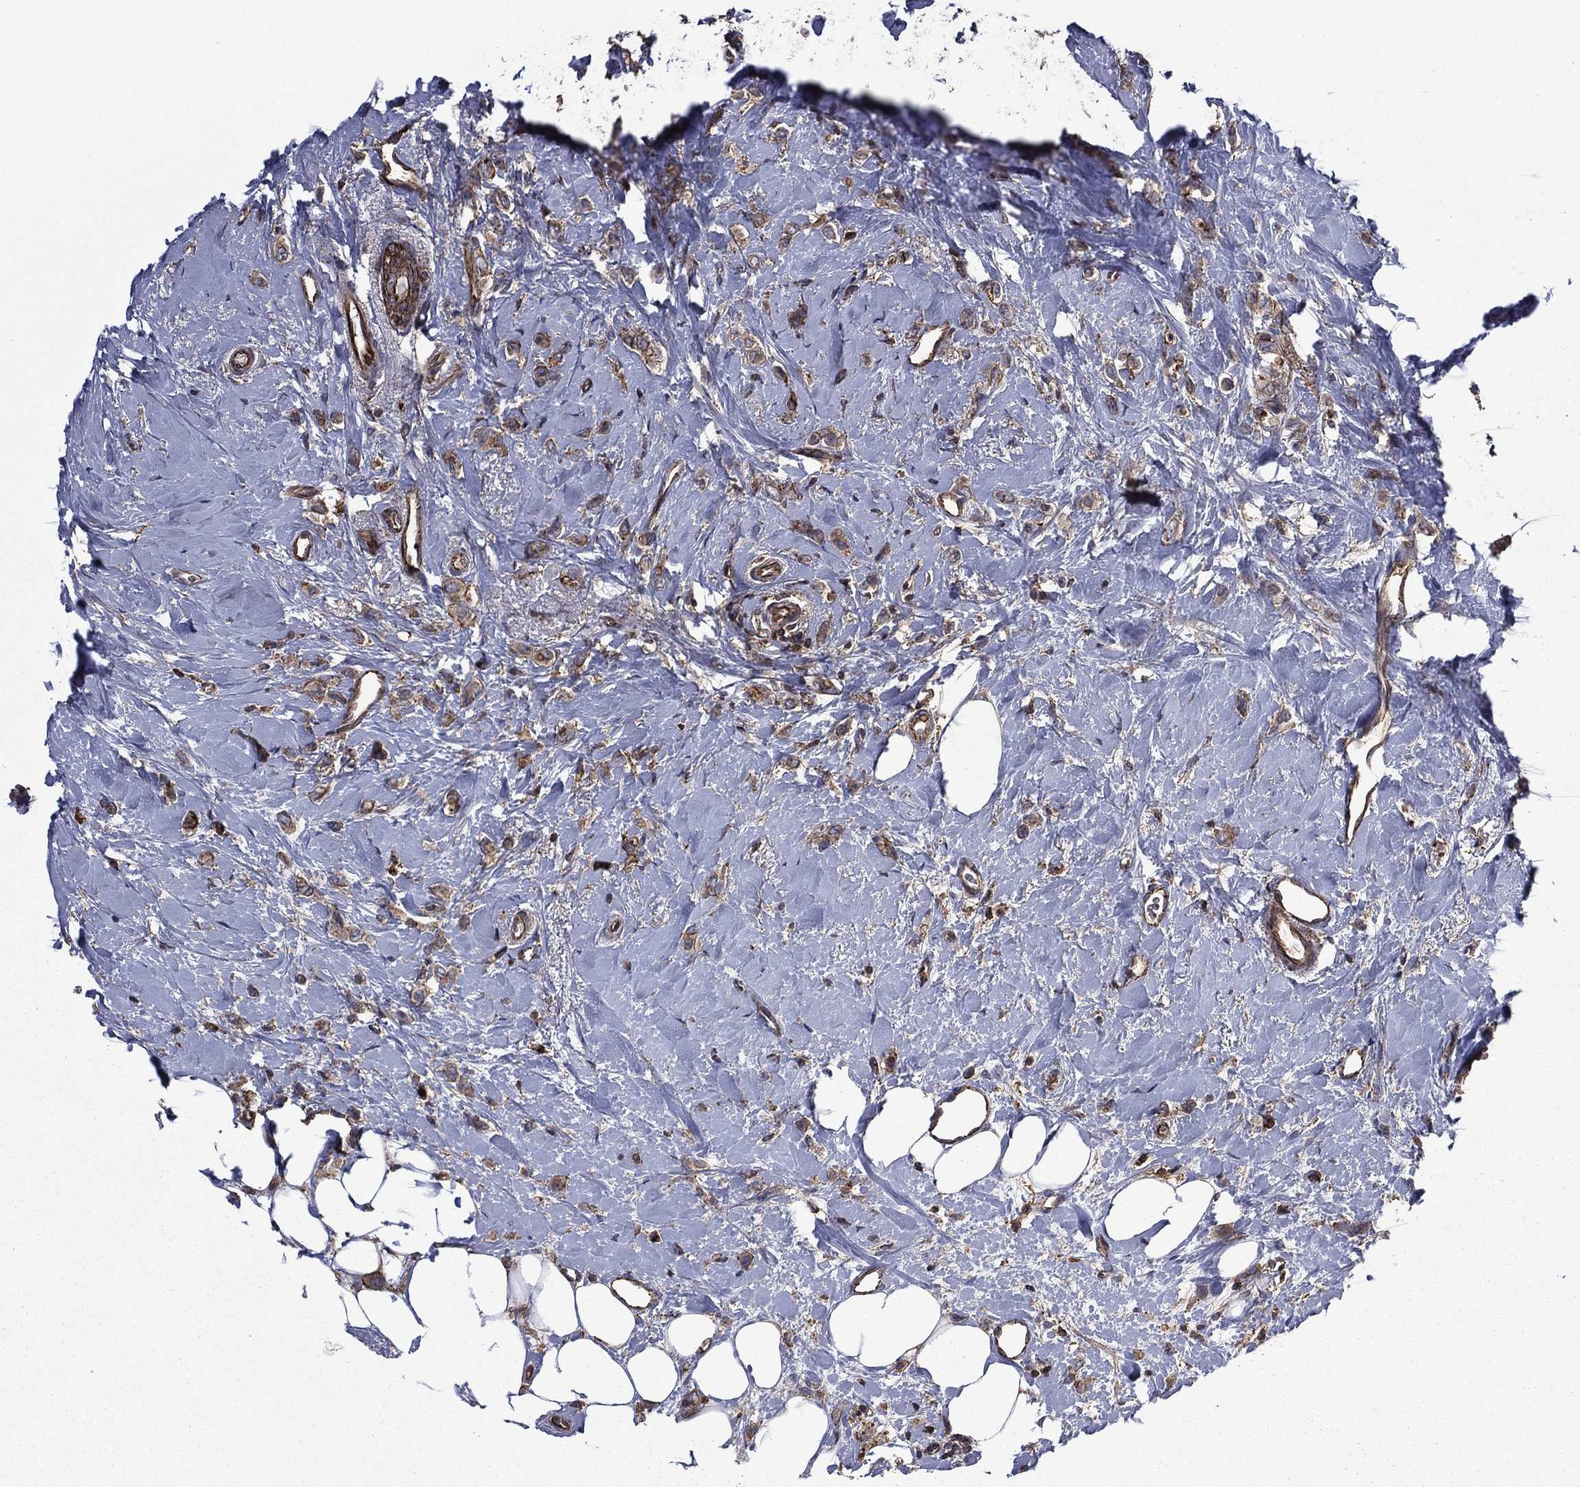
{"staining": {"intensity": "moderate", "quantity": "25%-75%", "location": "cytoplasmic/membranous"}, "tissue": "breast cancer", "cell_type": "Tumor cells", "image_type": "cancer", "snomed": [{"axis": "morphology", "description": "Lobular carcinoma"}, {"axis": "topography", "description": "Breast"}], "caption": "A micrograph of breast cancer stained for a protein reveals moderate cytoplasmic/membranous brown staining in tumor cells. Nuclei are stained in blue.", "gene": "PLPP3", "patient": {"sex": "female", "age": 66}}